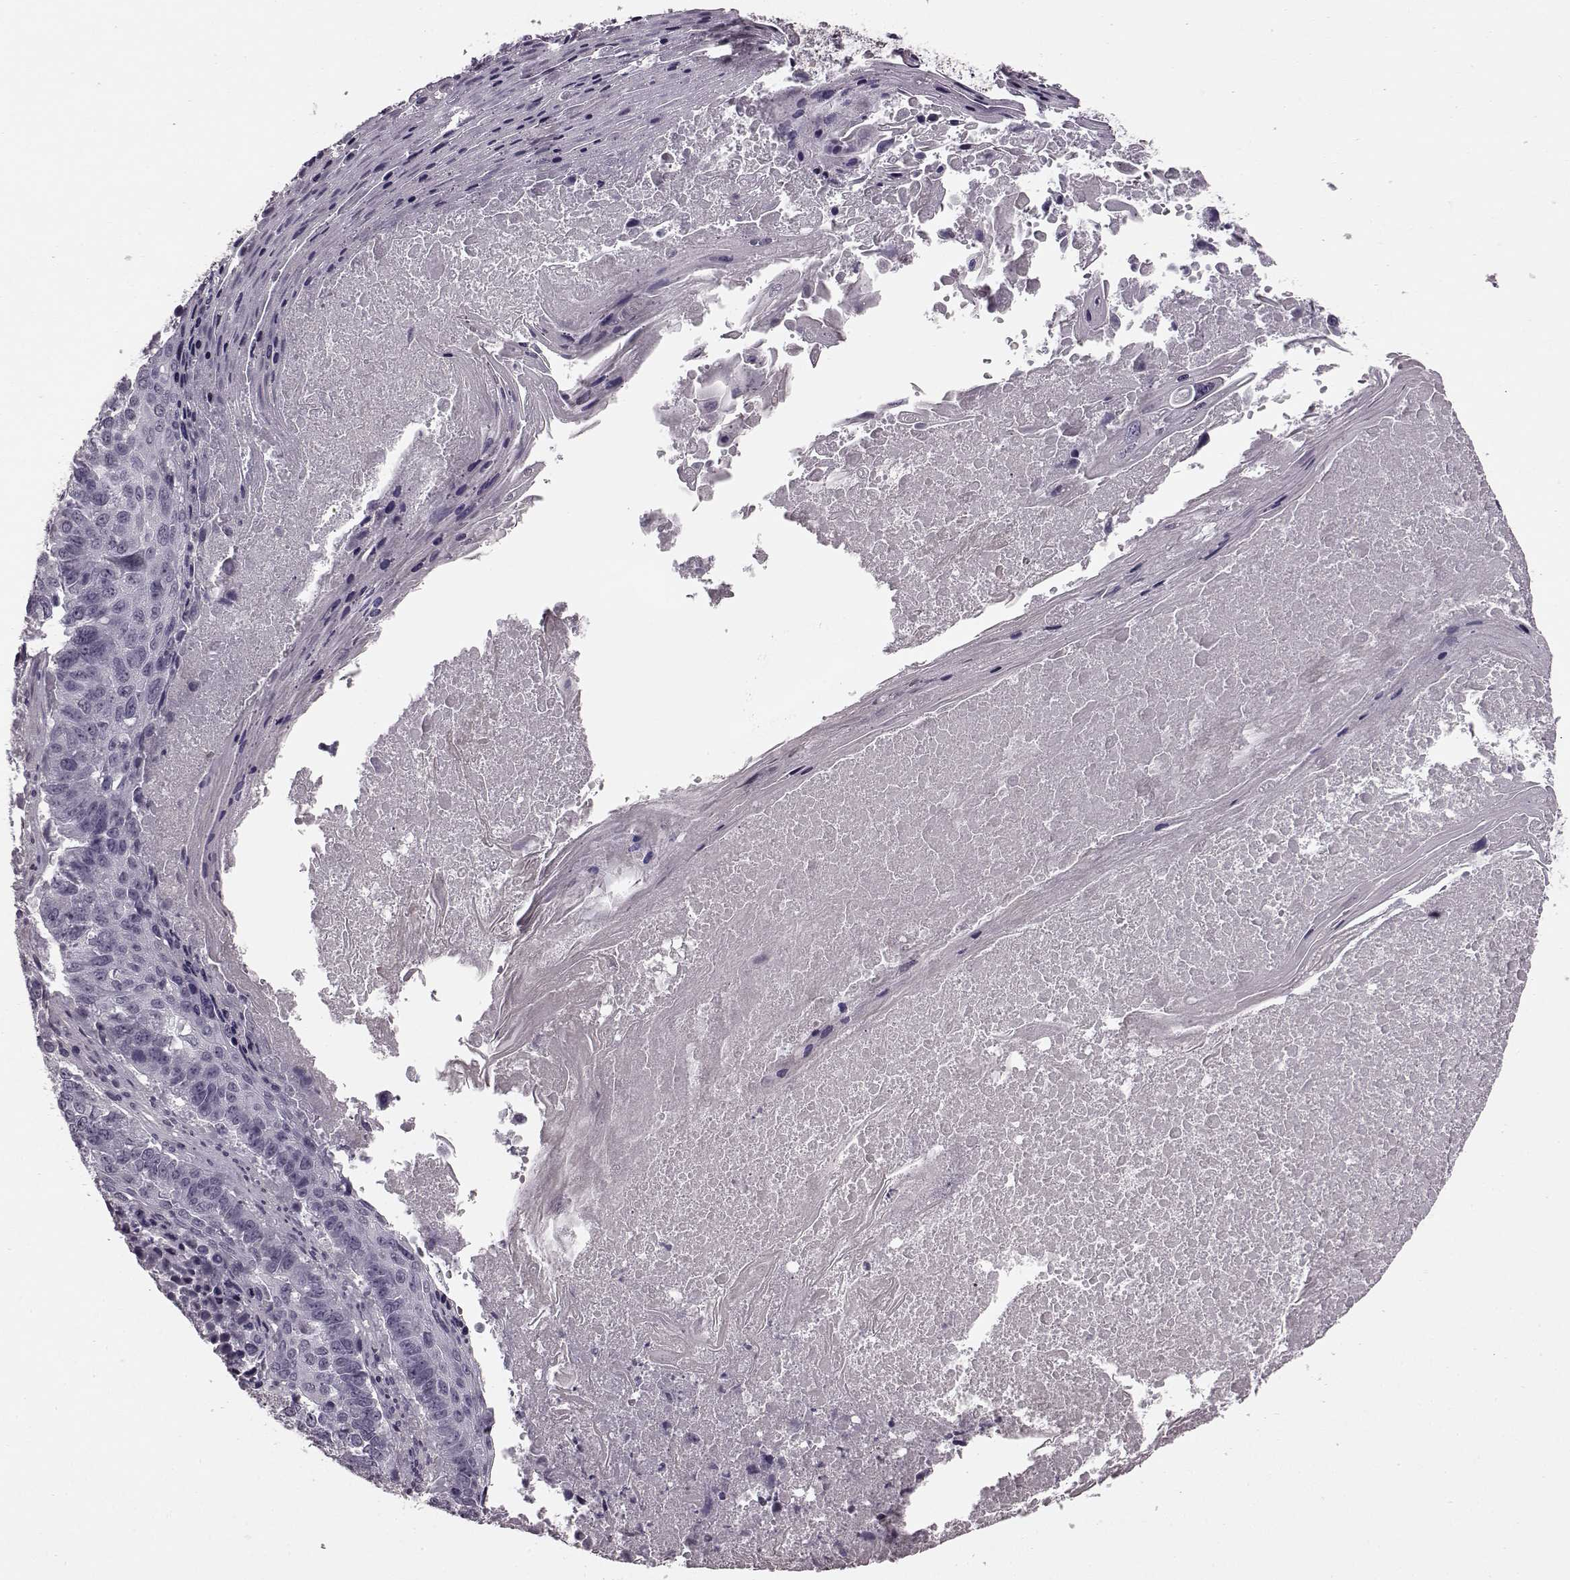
{"staining": {"intensity": "negative", "quantity": "none", "location": "none"}, "tissue": "lung cancer", "cell_type": "Tumor cells", "image_type": "cancer", "snomed": [{"axis": "morphology", "description": "Squamous cell carcinoma, NOS"}, {"axis": "topography", "description": "Lung"}], "caption": "The micrograph displays no staining of tumor cells in squamous cell carcinoma (lung).", "gene": "SLCO3A1", "patient": {"sex": "male", "age": 73}}